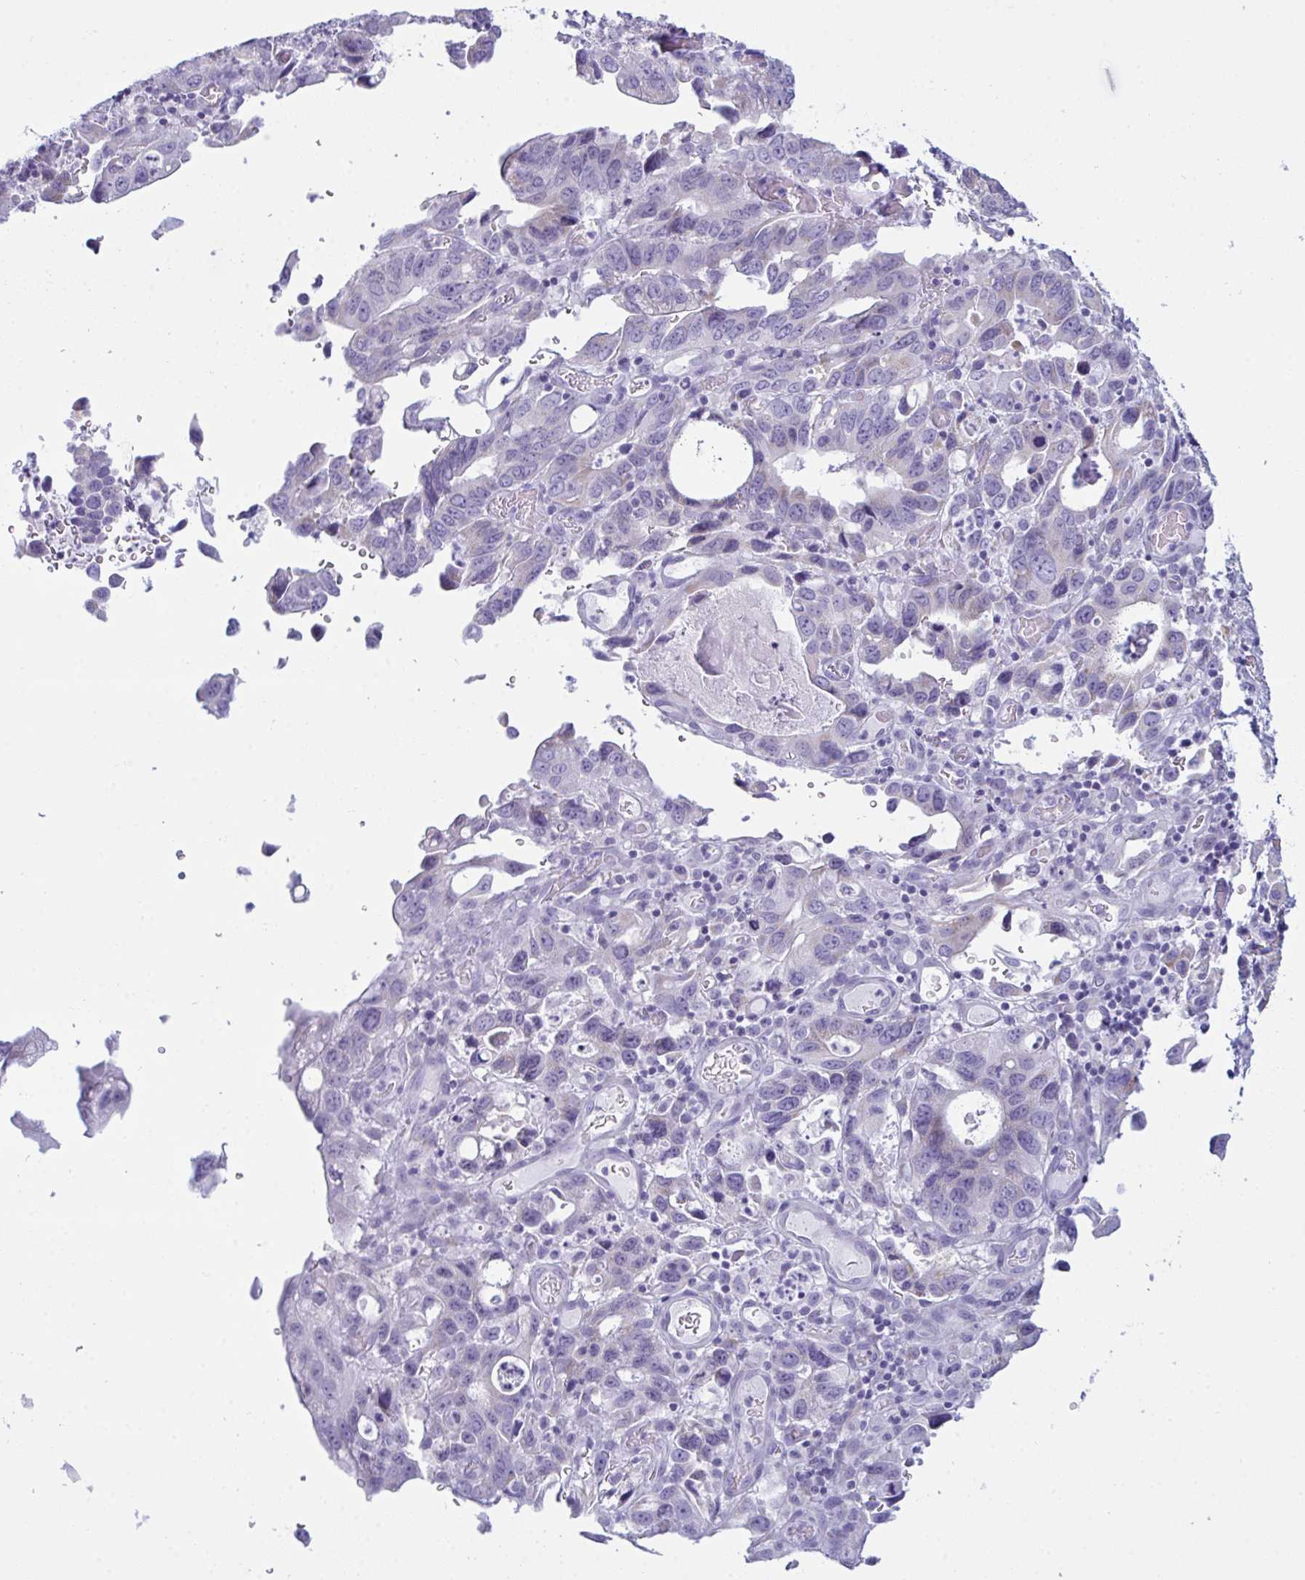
{"staining": {"intensity": "weak", "quantity": "<25%", "location": "cytoplasmic/membranous"}, "tissue": "stomach cancer", "cell_type": "Tumor cells", "image_type": "cancer", "snomed": [{"axis": "morphology", "description": "Adenocarcinoma, NOS"}, {"axis": "topography", "description": "Stomach, upper"}], "caption": "Immunohistochemistry image of adenocarcinoma (stomach) stained for a protein (brown), which demonstrates no expression in tumor cells. (Immunohistochemistry, brightfield microscopy, high magnification).", "gene": "BBS1", "patient": {"sex": "male", "age": 74}}